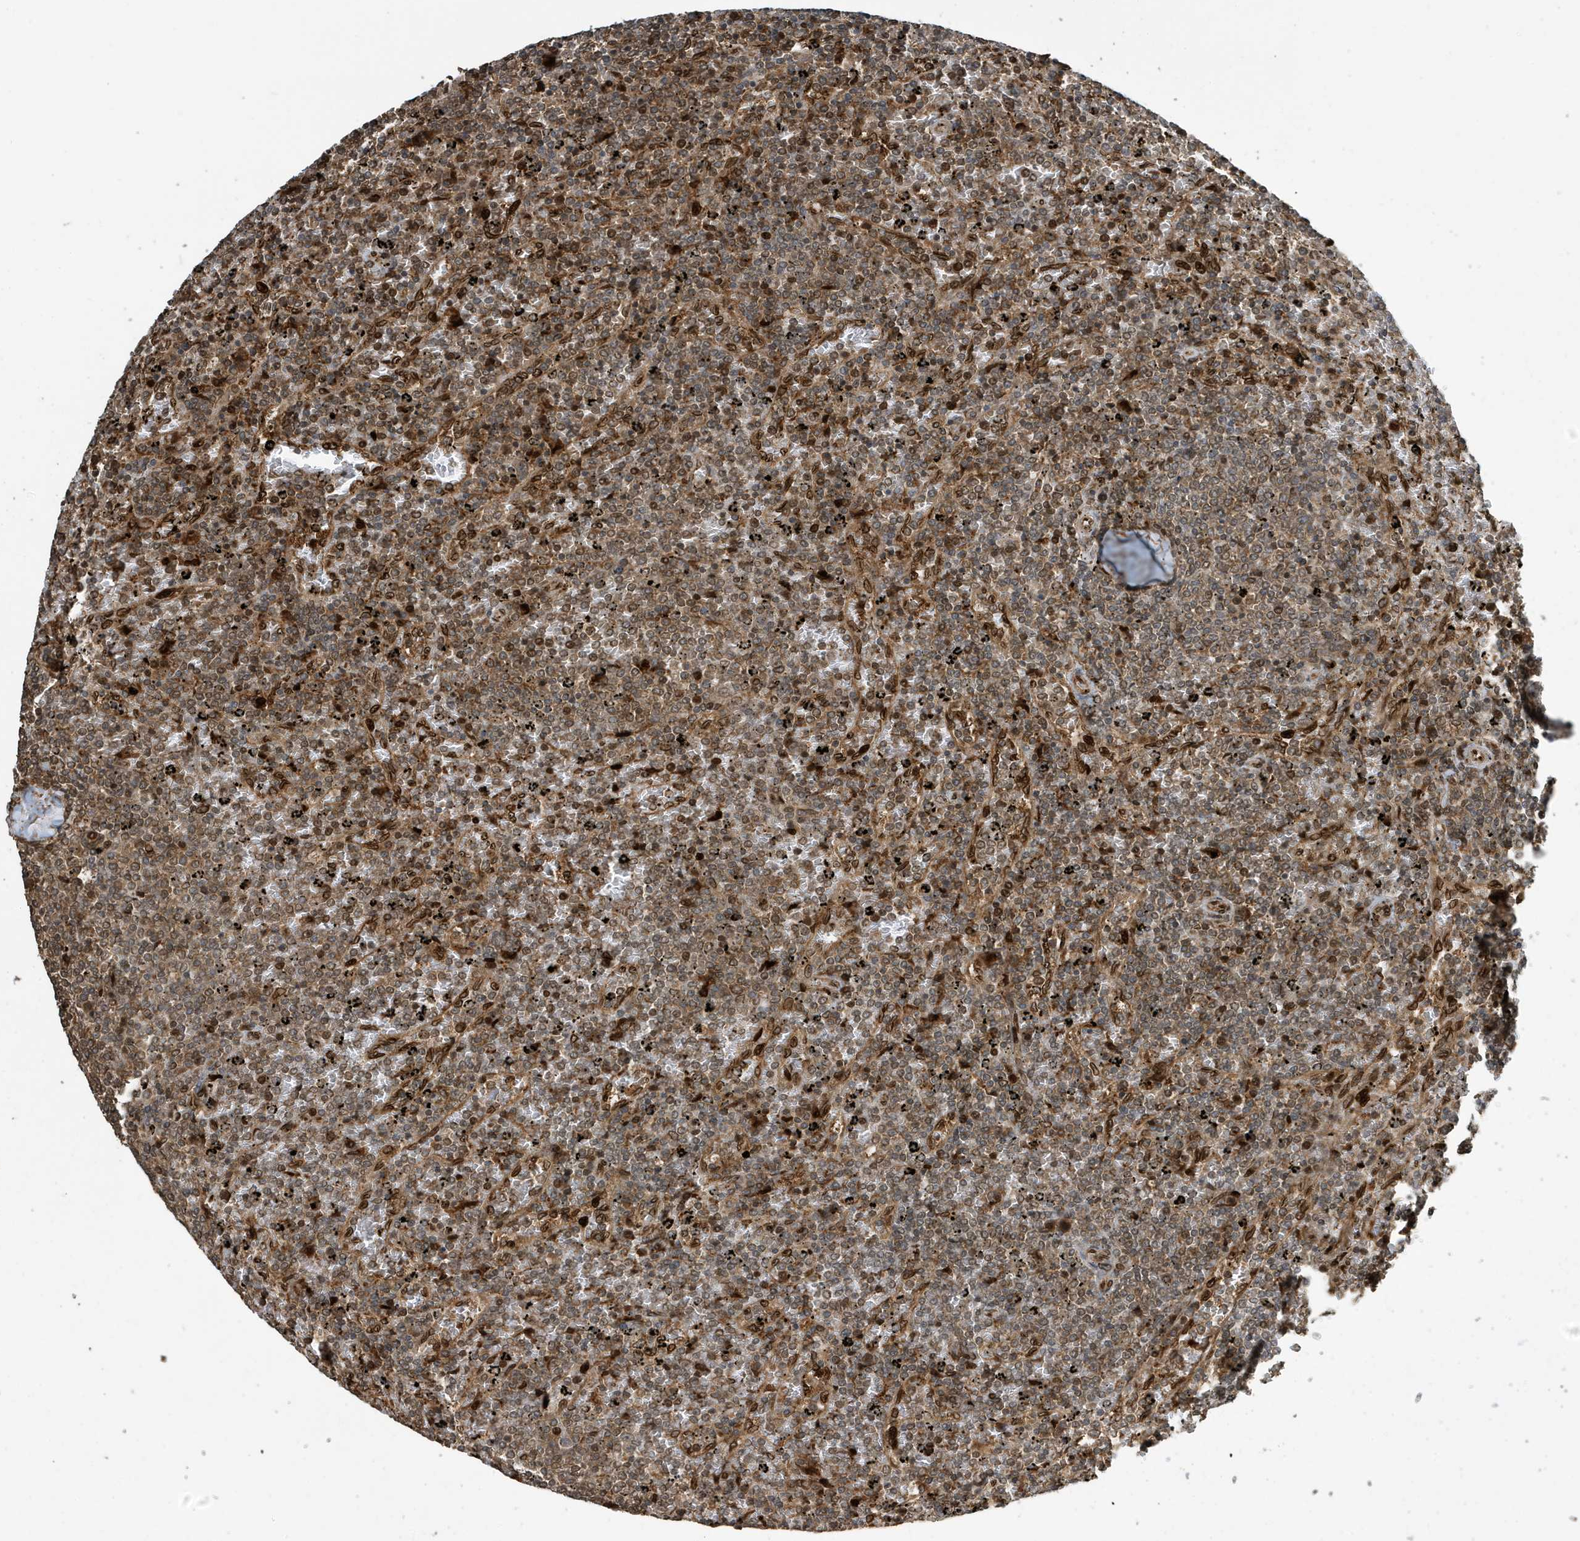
{"staining": {"intensity": "weak", "quantity": "25%-75%", "location": "nuclear"}, "tissue": "lymphoma", "cell_type": "Tumor cells", "image_type": "cancer", "snomed": [{"axis": "morphology", "description": "Malignant lymphoma, non-Hodgkin's type, Low grade"}, {"axis": "topography", "description": "Spleen"}], "caption": "Tumor cells demonstrate weak nuclear staining in approximately 25%-75% of cells in malignant lymphoma, non-Hodgkin's type (low-grade). (DAB (3,3'-diaminobenzidine) IHC with brightfield microscopy, high magnification).", "gene": "DUSP18", "patient": {"sex": "female", "age": 77}}